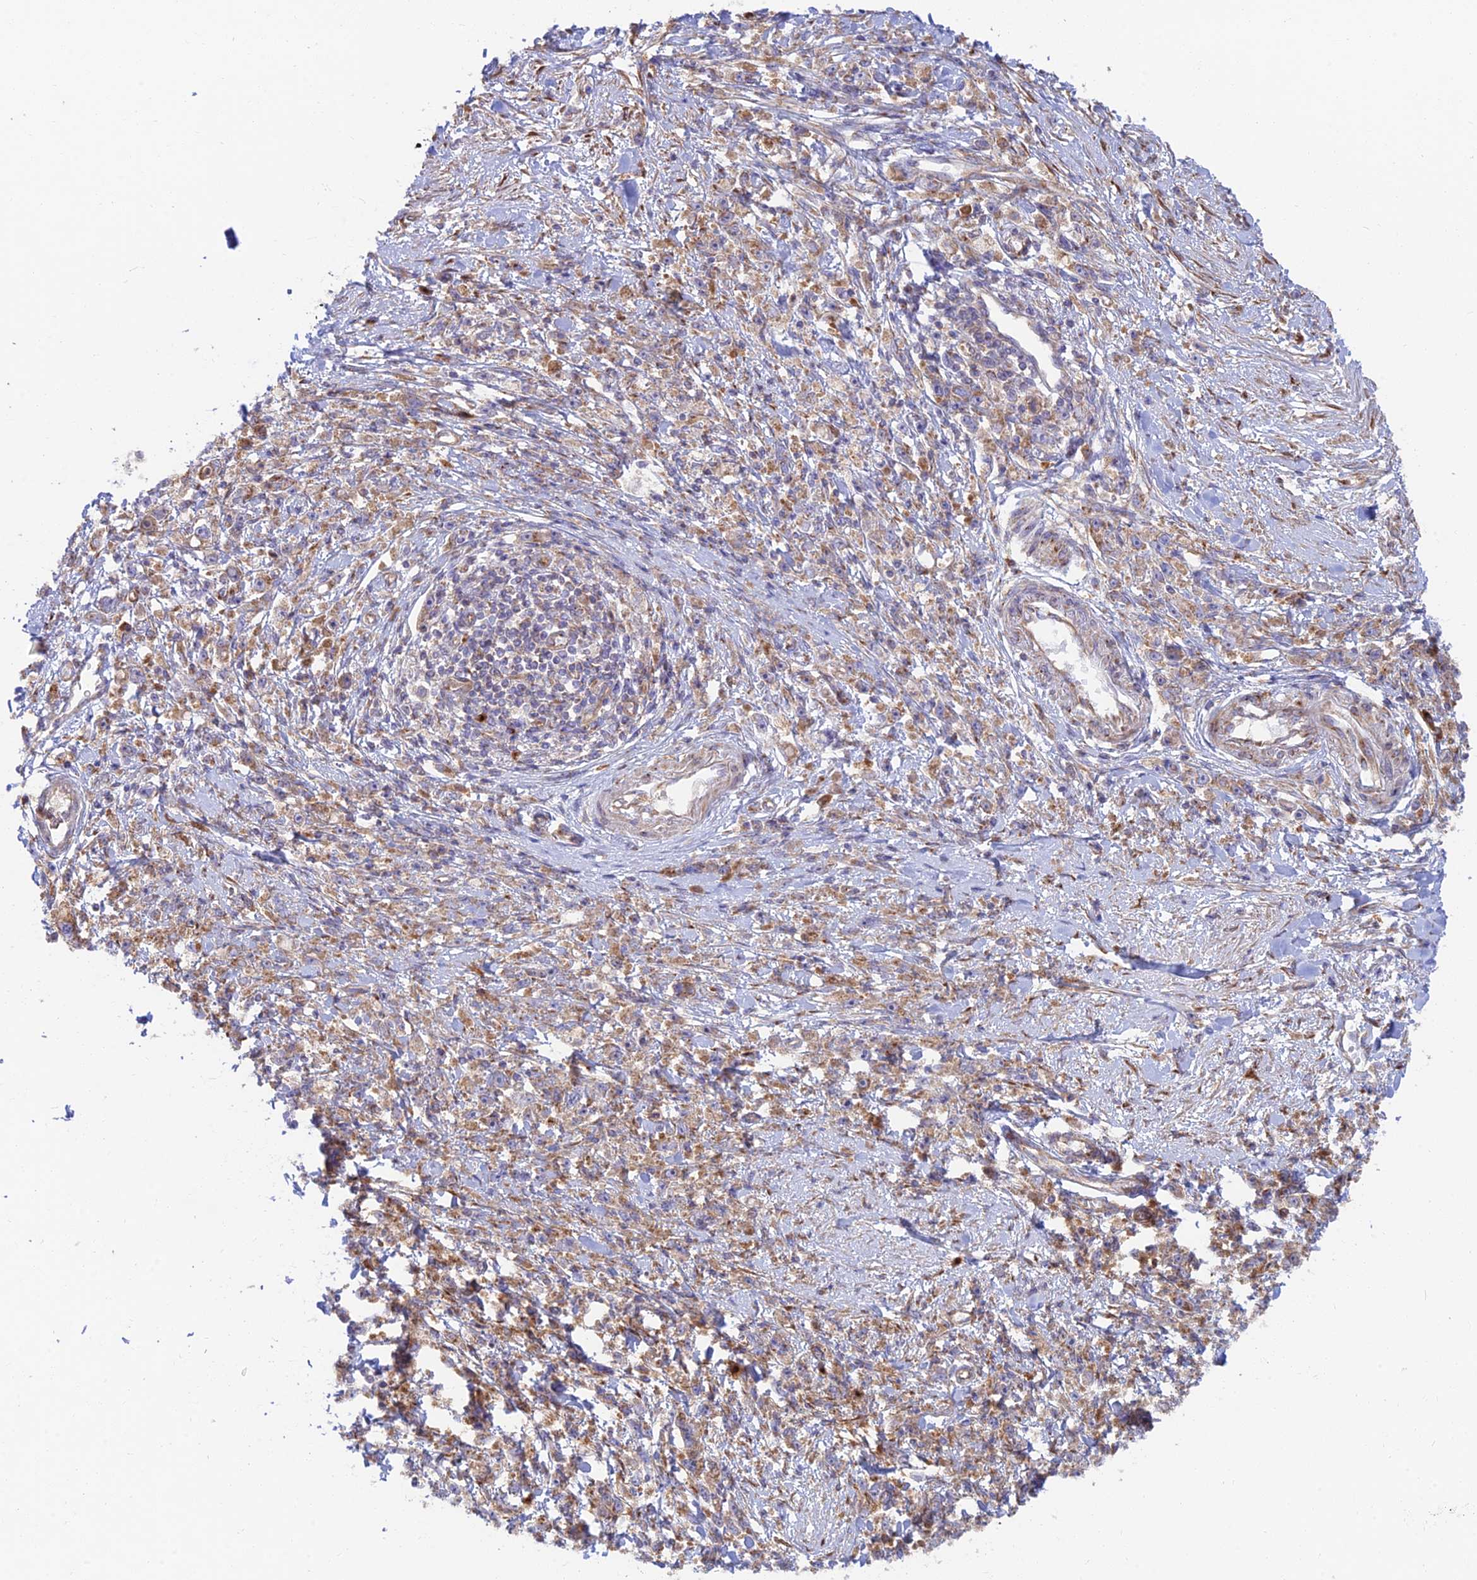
{"staining": {"intensity": "moderate", "quantity": ">75%", "location": "cytoplasmic/membranous"}, "tissue": "stomach cancer", "cell_type": "Tumor cells", "image_type": "cancer", "snomed": [{"axis": "morphology", "description": "Adenocarcinoma, NOS"}, {"axis": "topography", "description": "Stomach"}], "caption": "The immunohistochemical stain shows moderate cytoplasmic/membranous positivity in tumor cells of stomach cancer tissue.", "gene": "GOLGA3", "patient": {"sex": "female", "age": 59}}